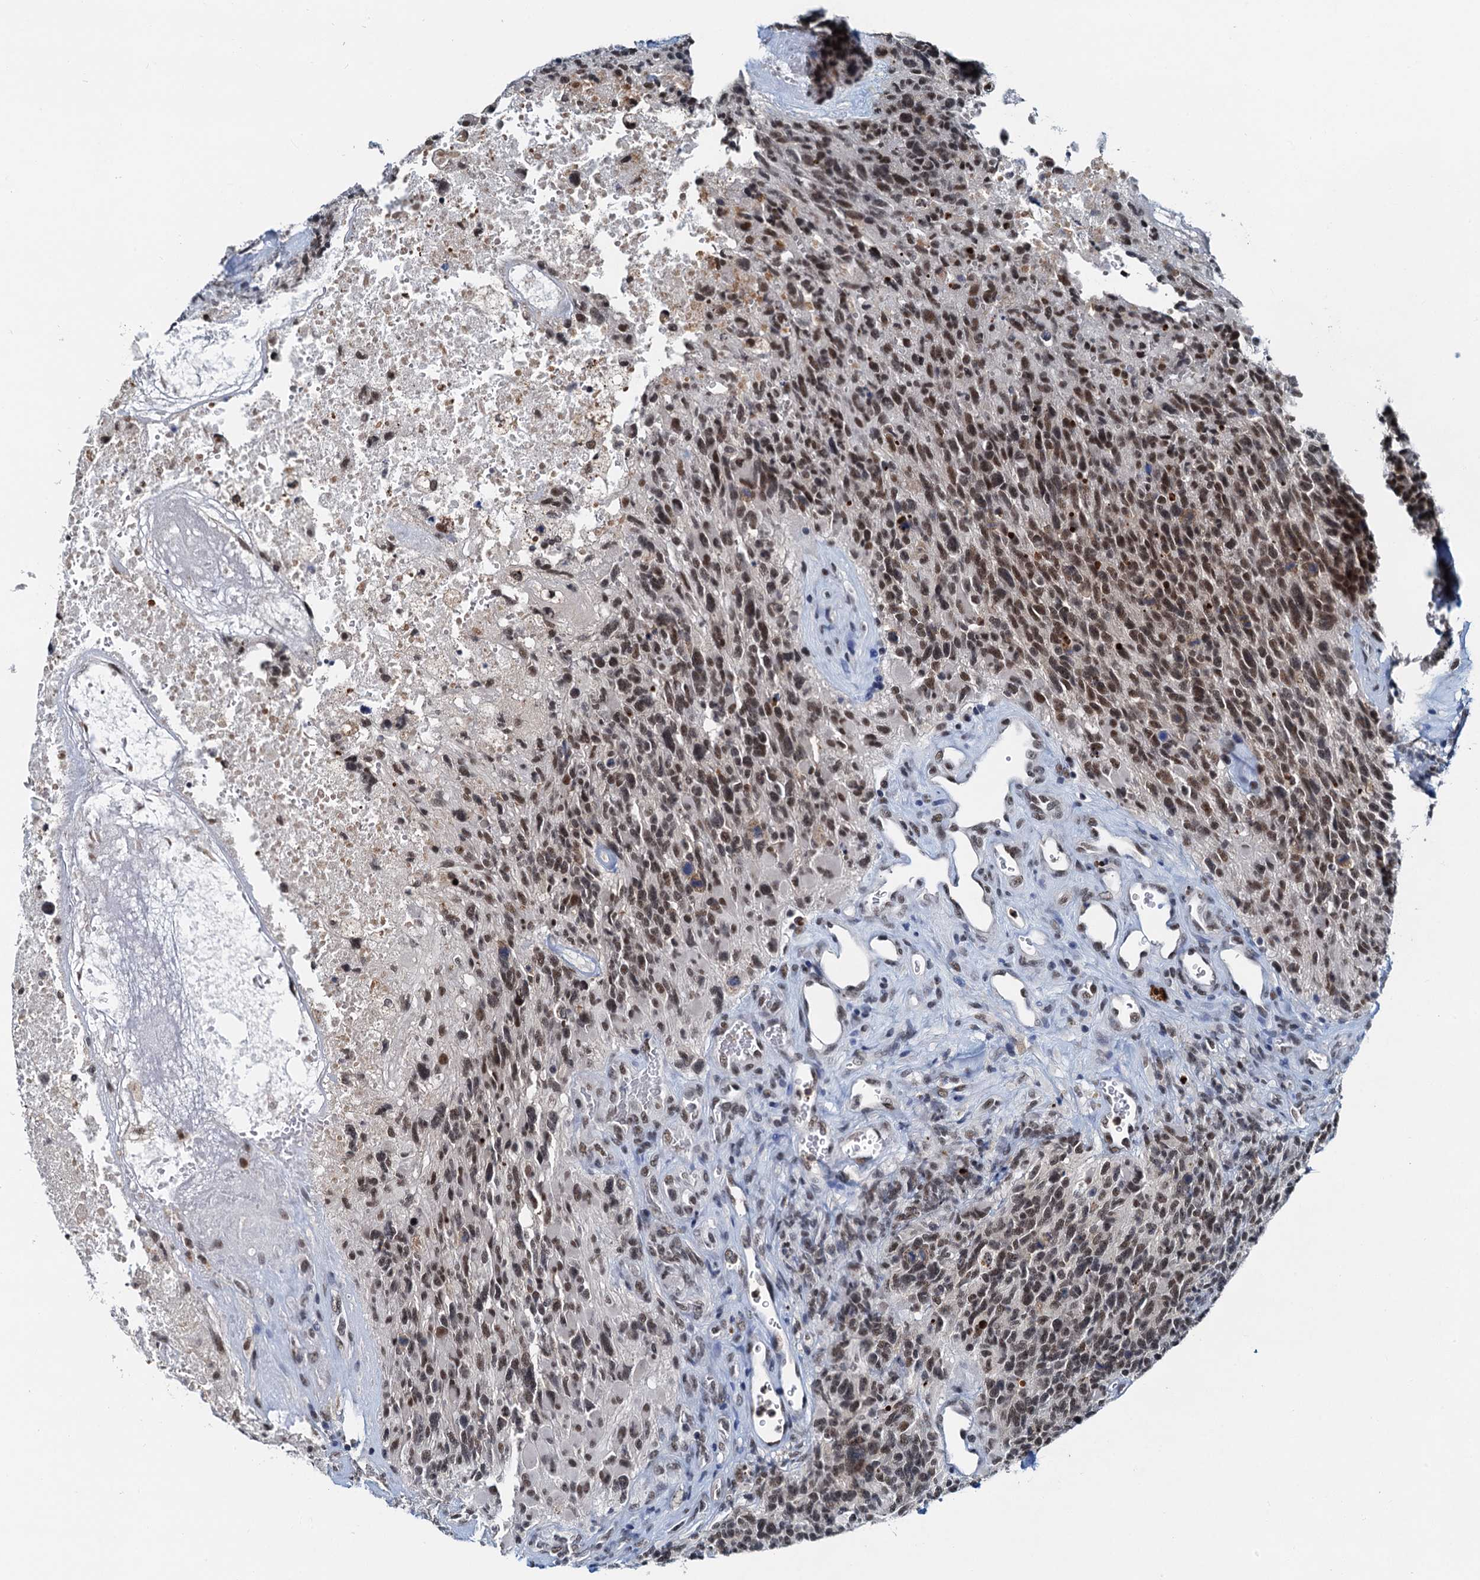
{"staining": {"intensity": "moderate", "quantity": ">75%", "location": "nuclear"}, "tissue": "glioma", "cell_type": "Tumor cells", "image_type": "cancer", "snomed": [{"axis": "morphology", "description": "Glioma, malignant, High grade"}, {"axis": "topography", "description": "Brain"}], "caption": "The image shows staining of high-grade glioma (malignant), revealing moderate nuclear protein positivity (brown color) within tumor cells.", "gene": "SNRPD1", "patient": {"sex": "male", "age": 76}}